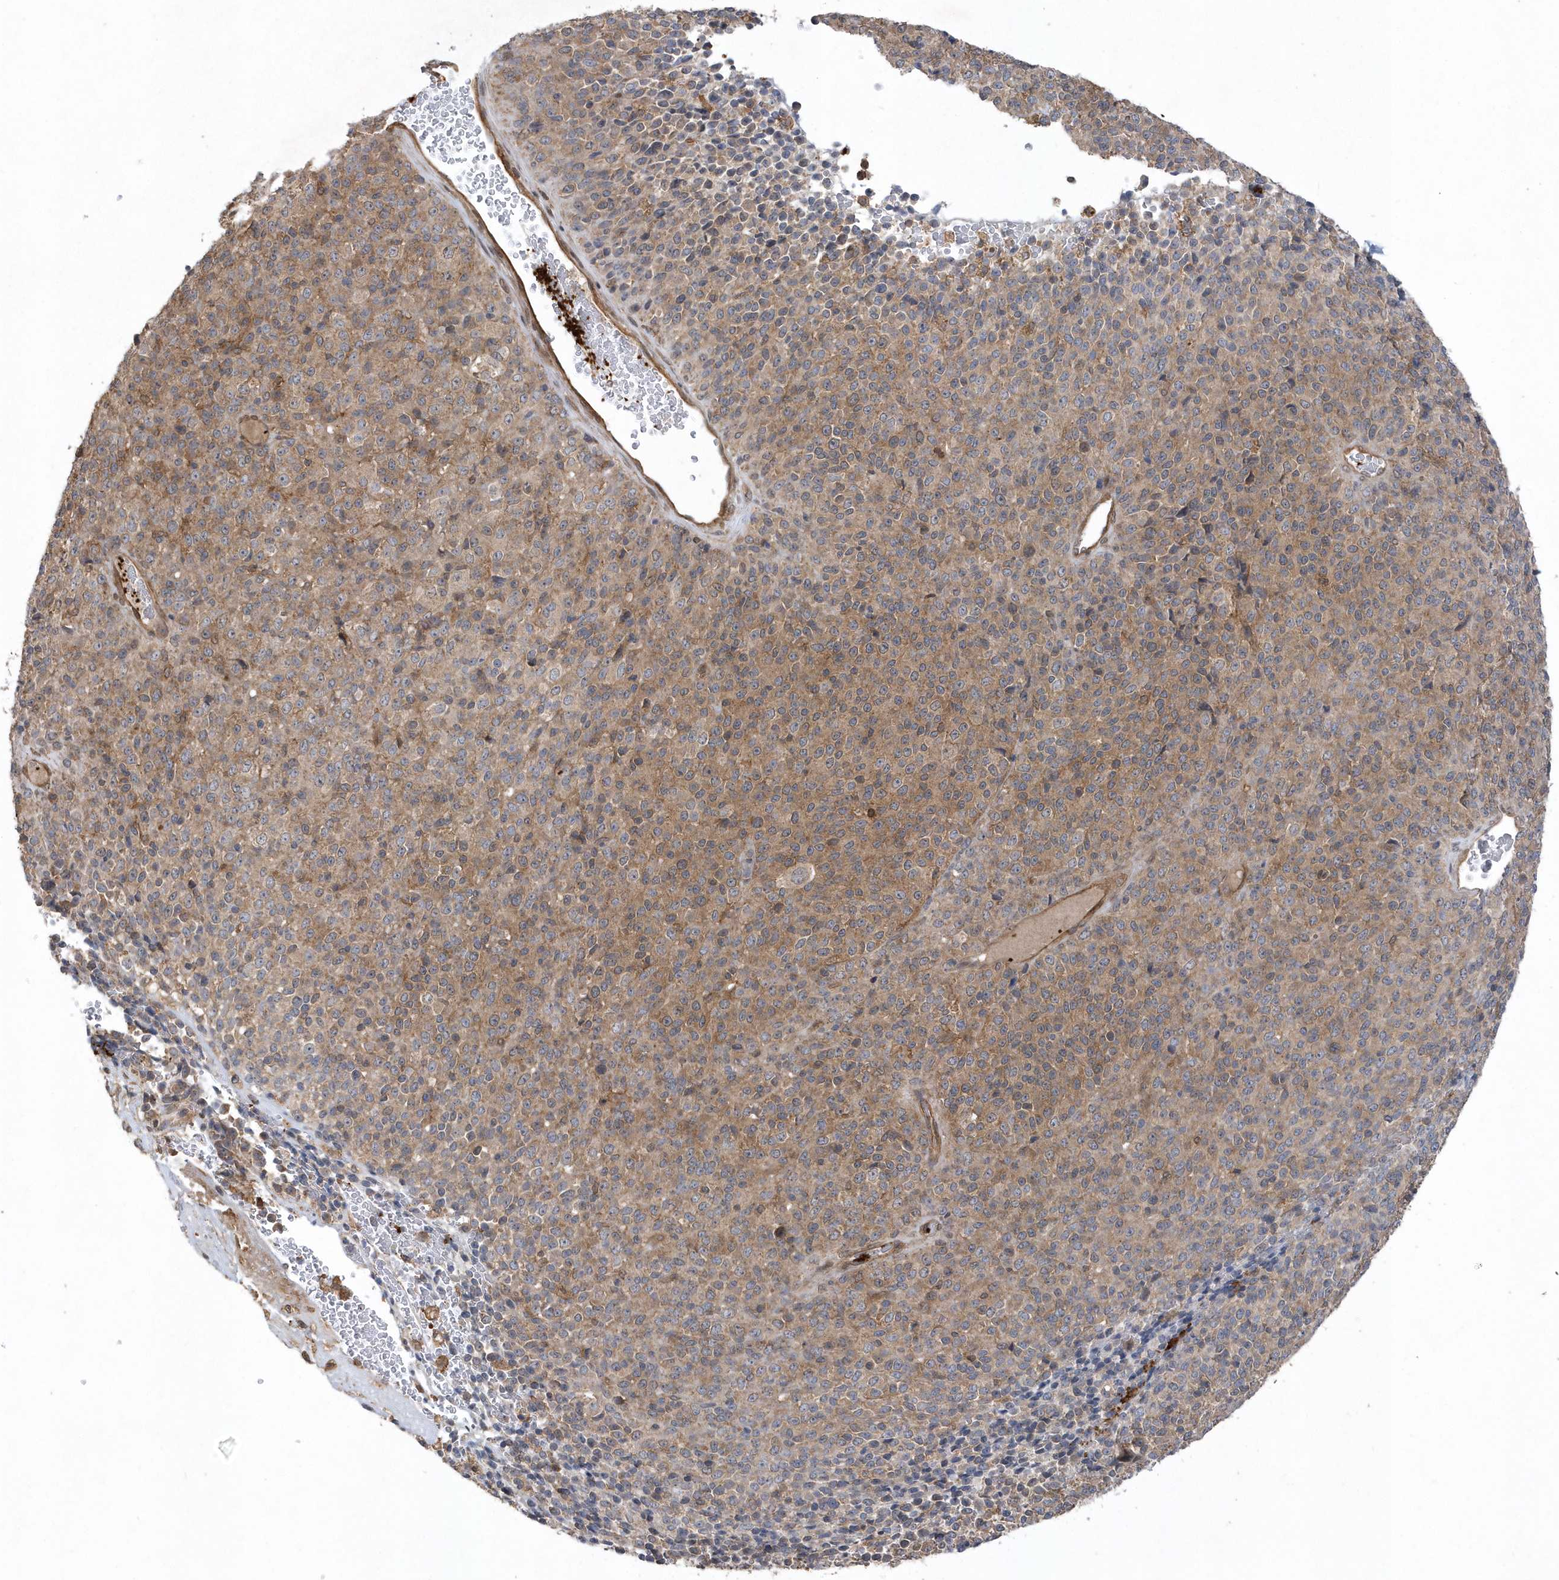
{"staining": {"intensity": "moderate", "quantity": "25%-75%", "location": "cytoplasmic/membranous"}, "tissue": "melanoma", "cell_type": "Tumor cells", "image_type": "cancer", "snomed": [{"axis": "morphology", "description": "Malignant melanoma, Metastatic site"}, {"axis": "topography", "description": "Brain"}], "caption": "Immunohistochemistry (IHC) (DAB (3,3'-diaminobenzidine)) staining of human malignant melanoma (metastatic site) shows moderate cytoplasmic/membranous protein positivity in approximately 25%-75% of tumor cells. (DAB (3,3'-diaminobenzidine) IHC with brightfield microscopy, high magnification).", "gene": "ACYP1", "patient": {"sex": "female", "age": 56}}